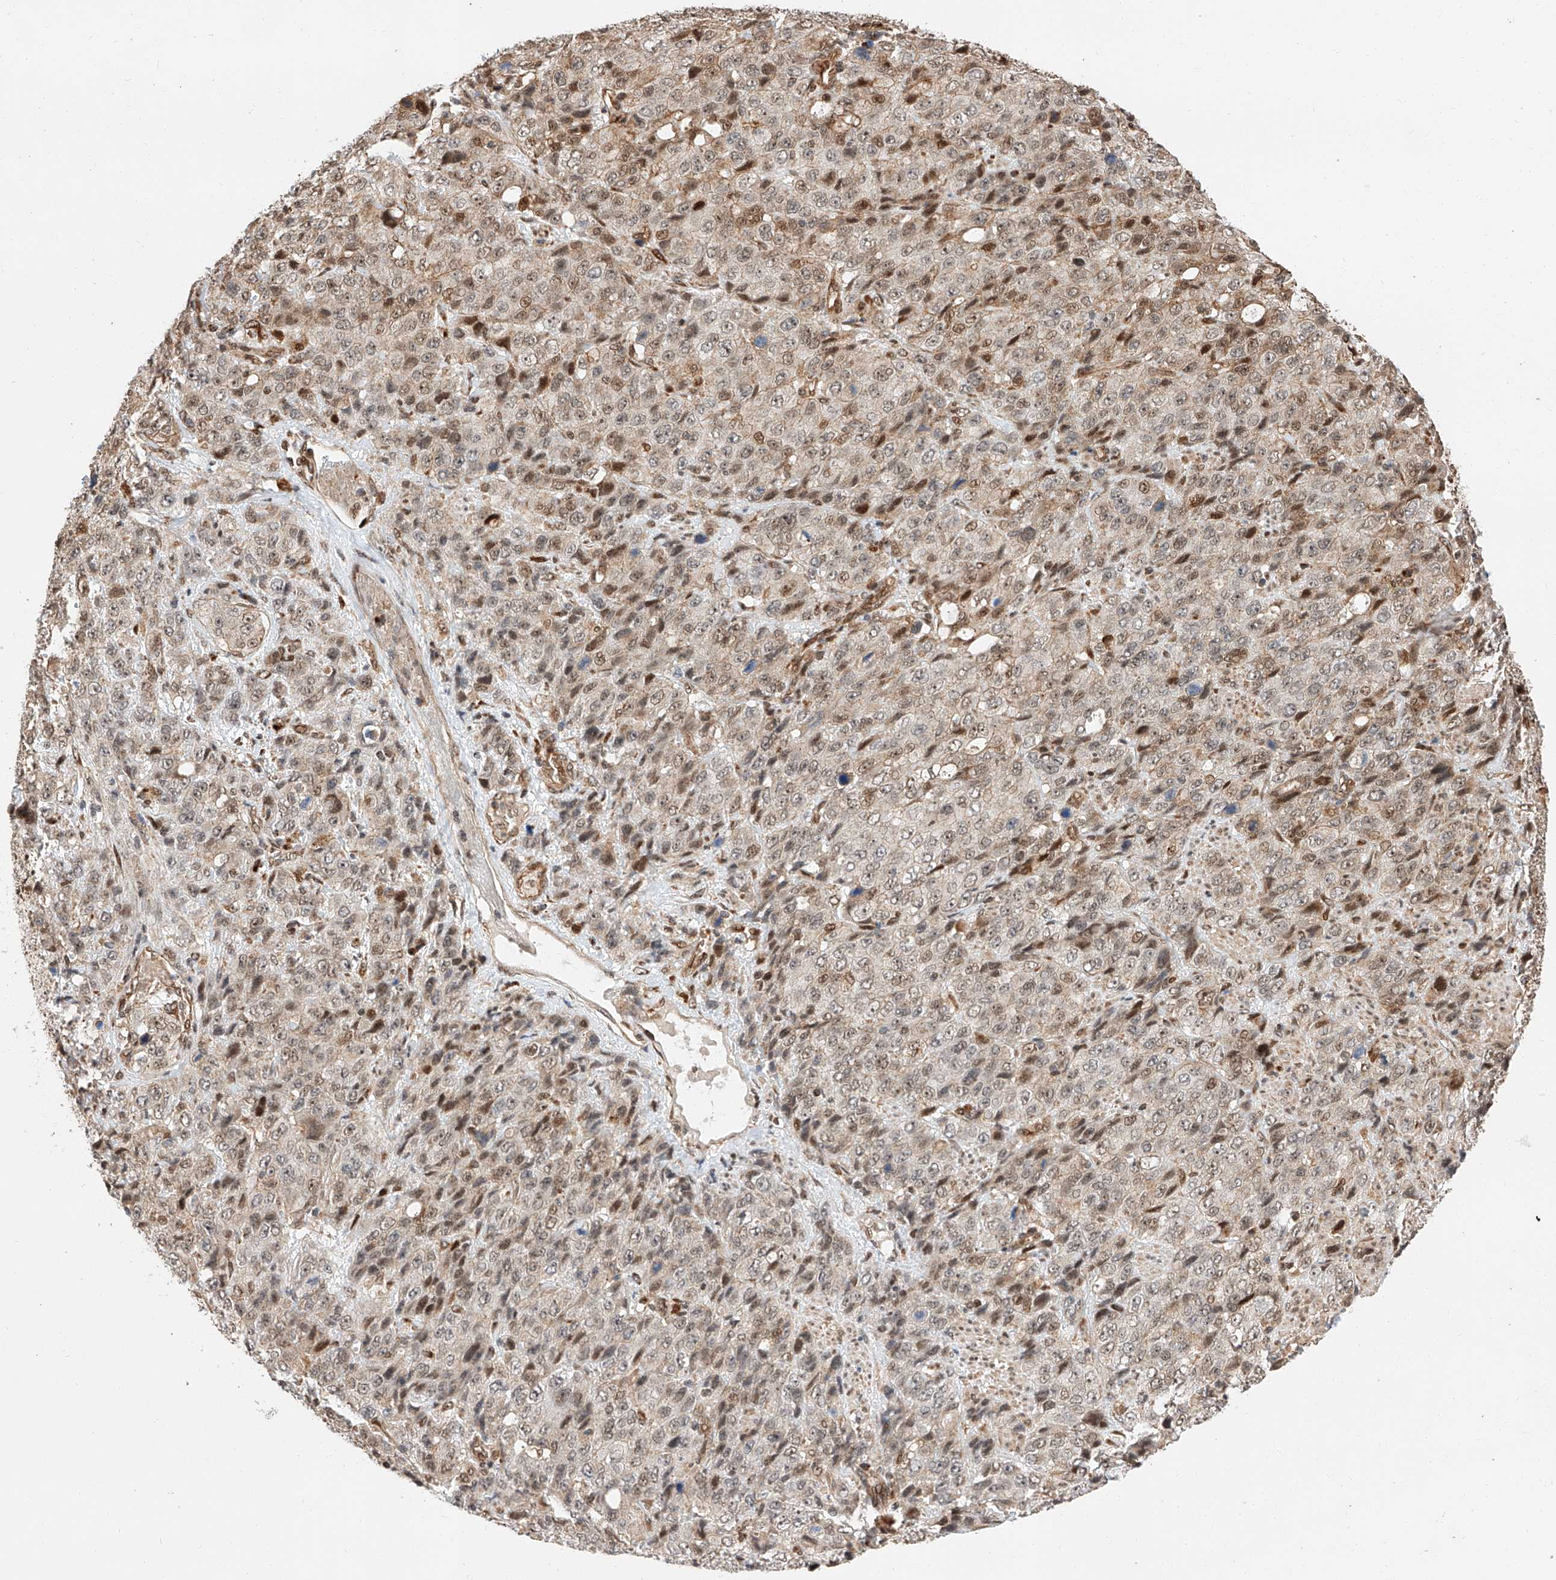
{"staining": {"intensity": "moderate", "quantity": "25%-75%", "location": "cytoplasmic/membranous,nuclear"}, "tissue": "stomach cancer", "cell_type": "Tumor cells", "image_type": "cancer", "snomed": [{"axis": "morphology", "description": "Adenocarcinoma, NOS"}, {"axis": "topography", "description": "Stomach"}], "caption": "This is a micrograph of IHC staining of stomach cancer (adenocarcinoma), which shows moderate staining in the cytoplasmic/membranous and nuclear of tumor cells.", "gene": "THTPA", "patient": {"sex": "male", "age": 48}}